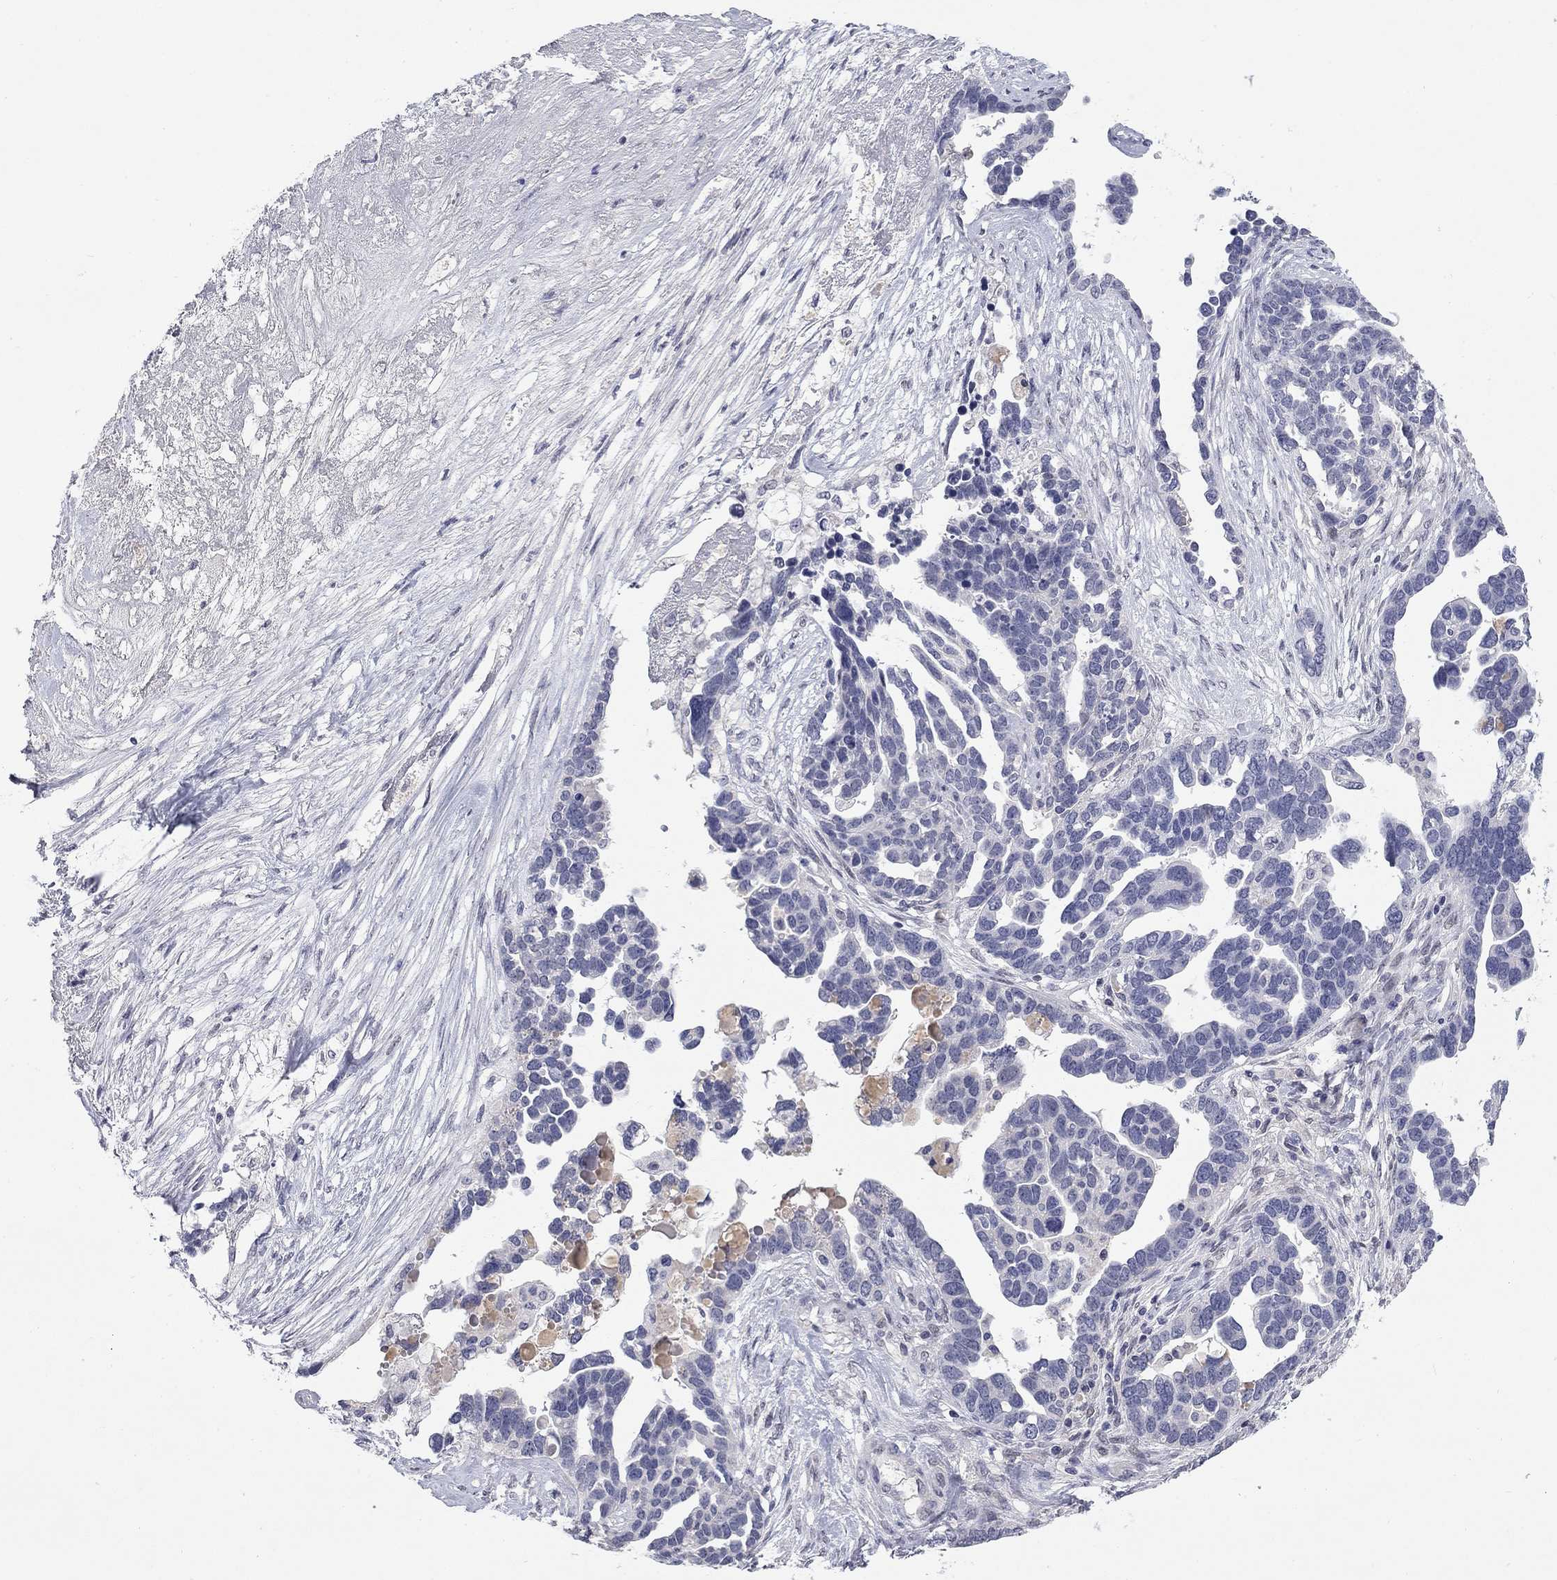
{"staining": {"intensity": "negative", "quantity": "none", "location": "none"}, "tissue": "ovarian cancer", "cell_type": "Tumor cells", "image_type": "cancer", "snomed": [{"axis": "morphology", "description": "Cystadenocarcinoma, serous, NOS"}, {"axis": "topography", "description": "Ovary"}], "caption": "This is a photomicrograph of IHC staining of ovarian cancer (serous cystadenocarcinoma), which shows no expression in tumor cells.", "gene": "SLC51A", "patient": {"sex": "female", "age": 54}}